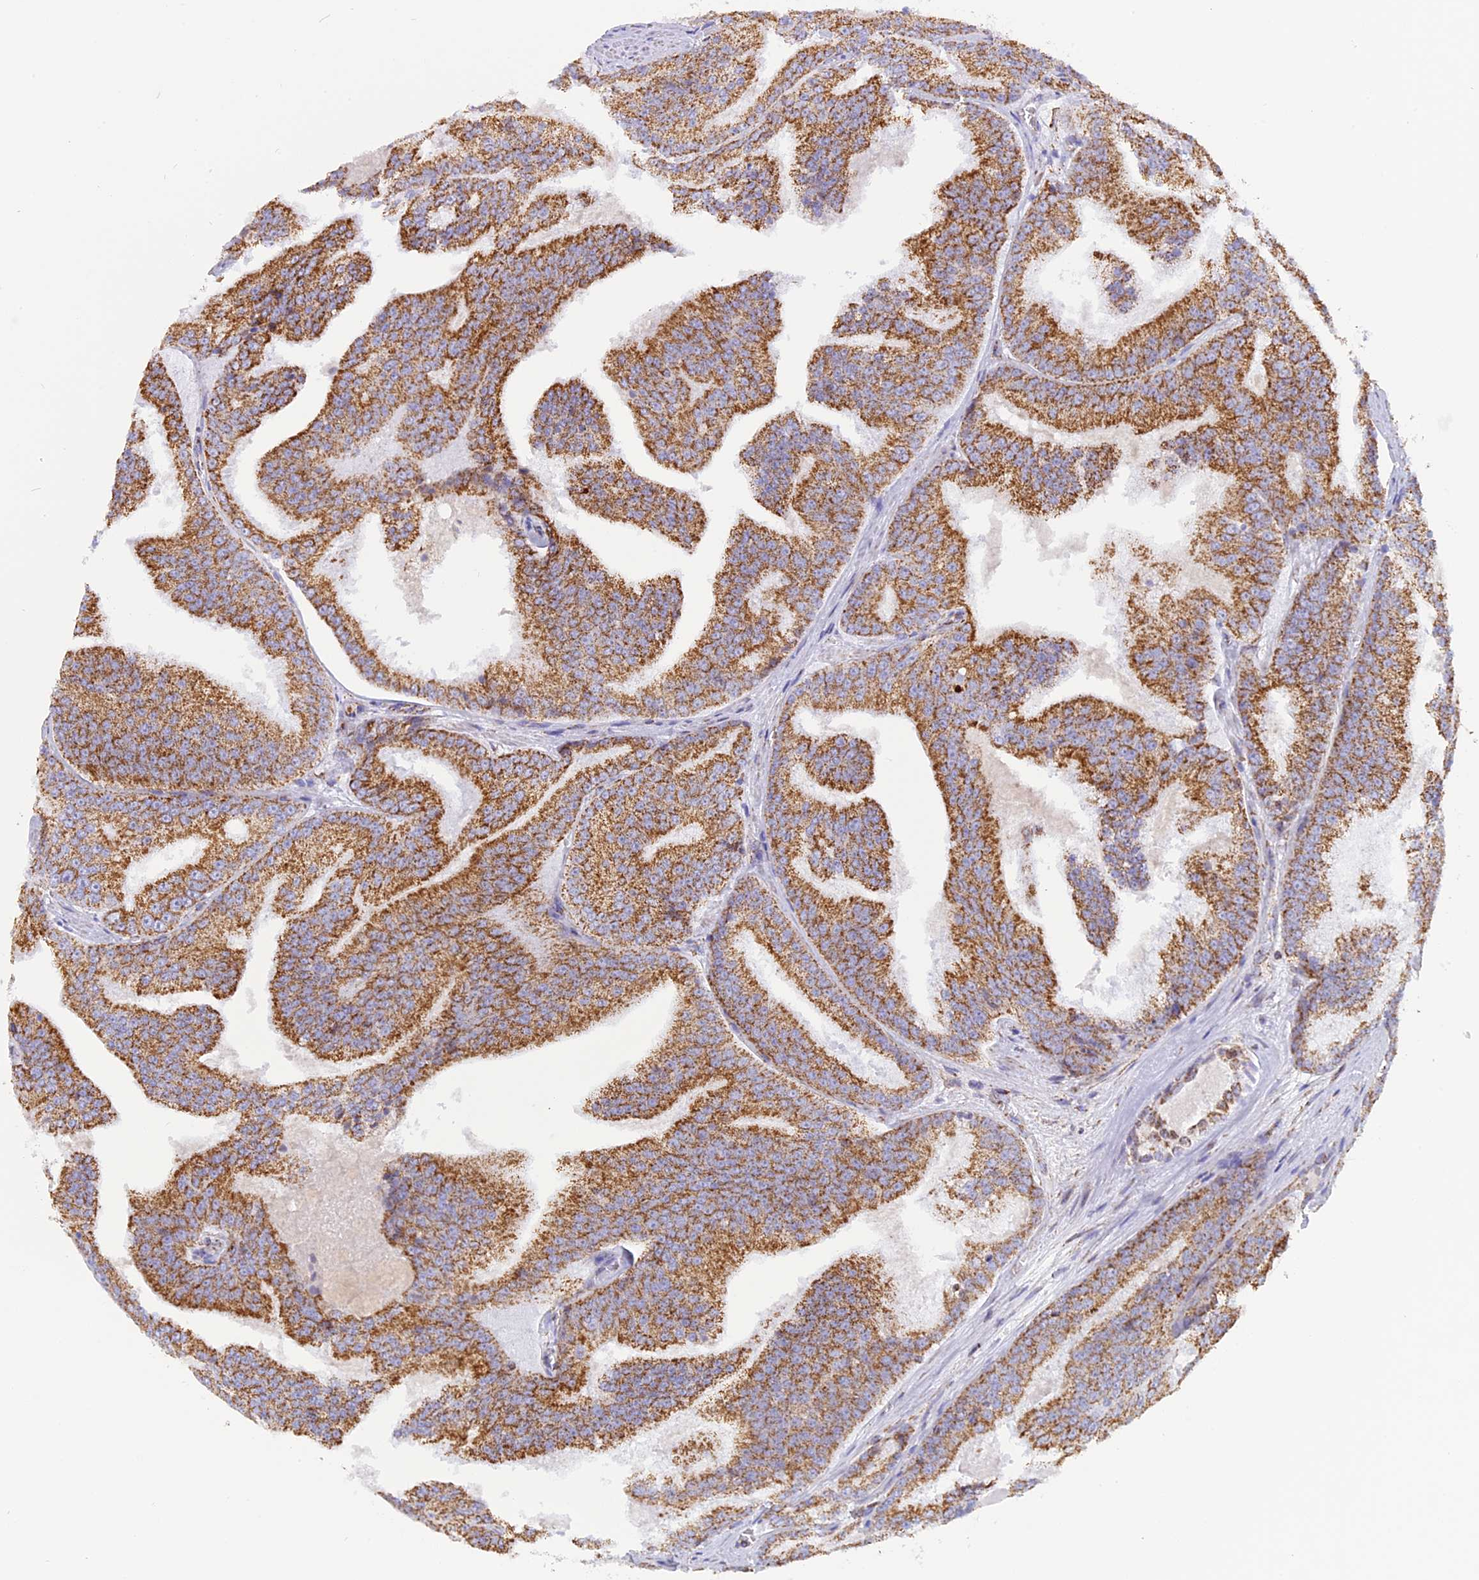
{"staining": {"intensity": "moderate", "quantity": ">75%", "location": "cytoplasmic/membranous"}, "tissue": "prostate cancer", "cell_type": "Tumor cells", "image_type": "cancer", "snomed": [{"axis": "morphology", "description": "Adenocarcinoma, High grade"}, {"axis": "topography", "description": "Prostate"}], "caption": "About >75% of tumor cells in adenocarcinoma (high-grade) (prostate) display moderate cytoplasmic/membranous protein expression as visualized by brown immunohistochemical staining.", "gene": "KCNG1", "patient": {"sex": "male", "age": 61}}